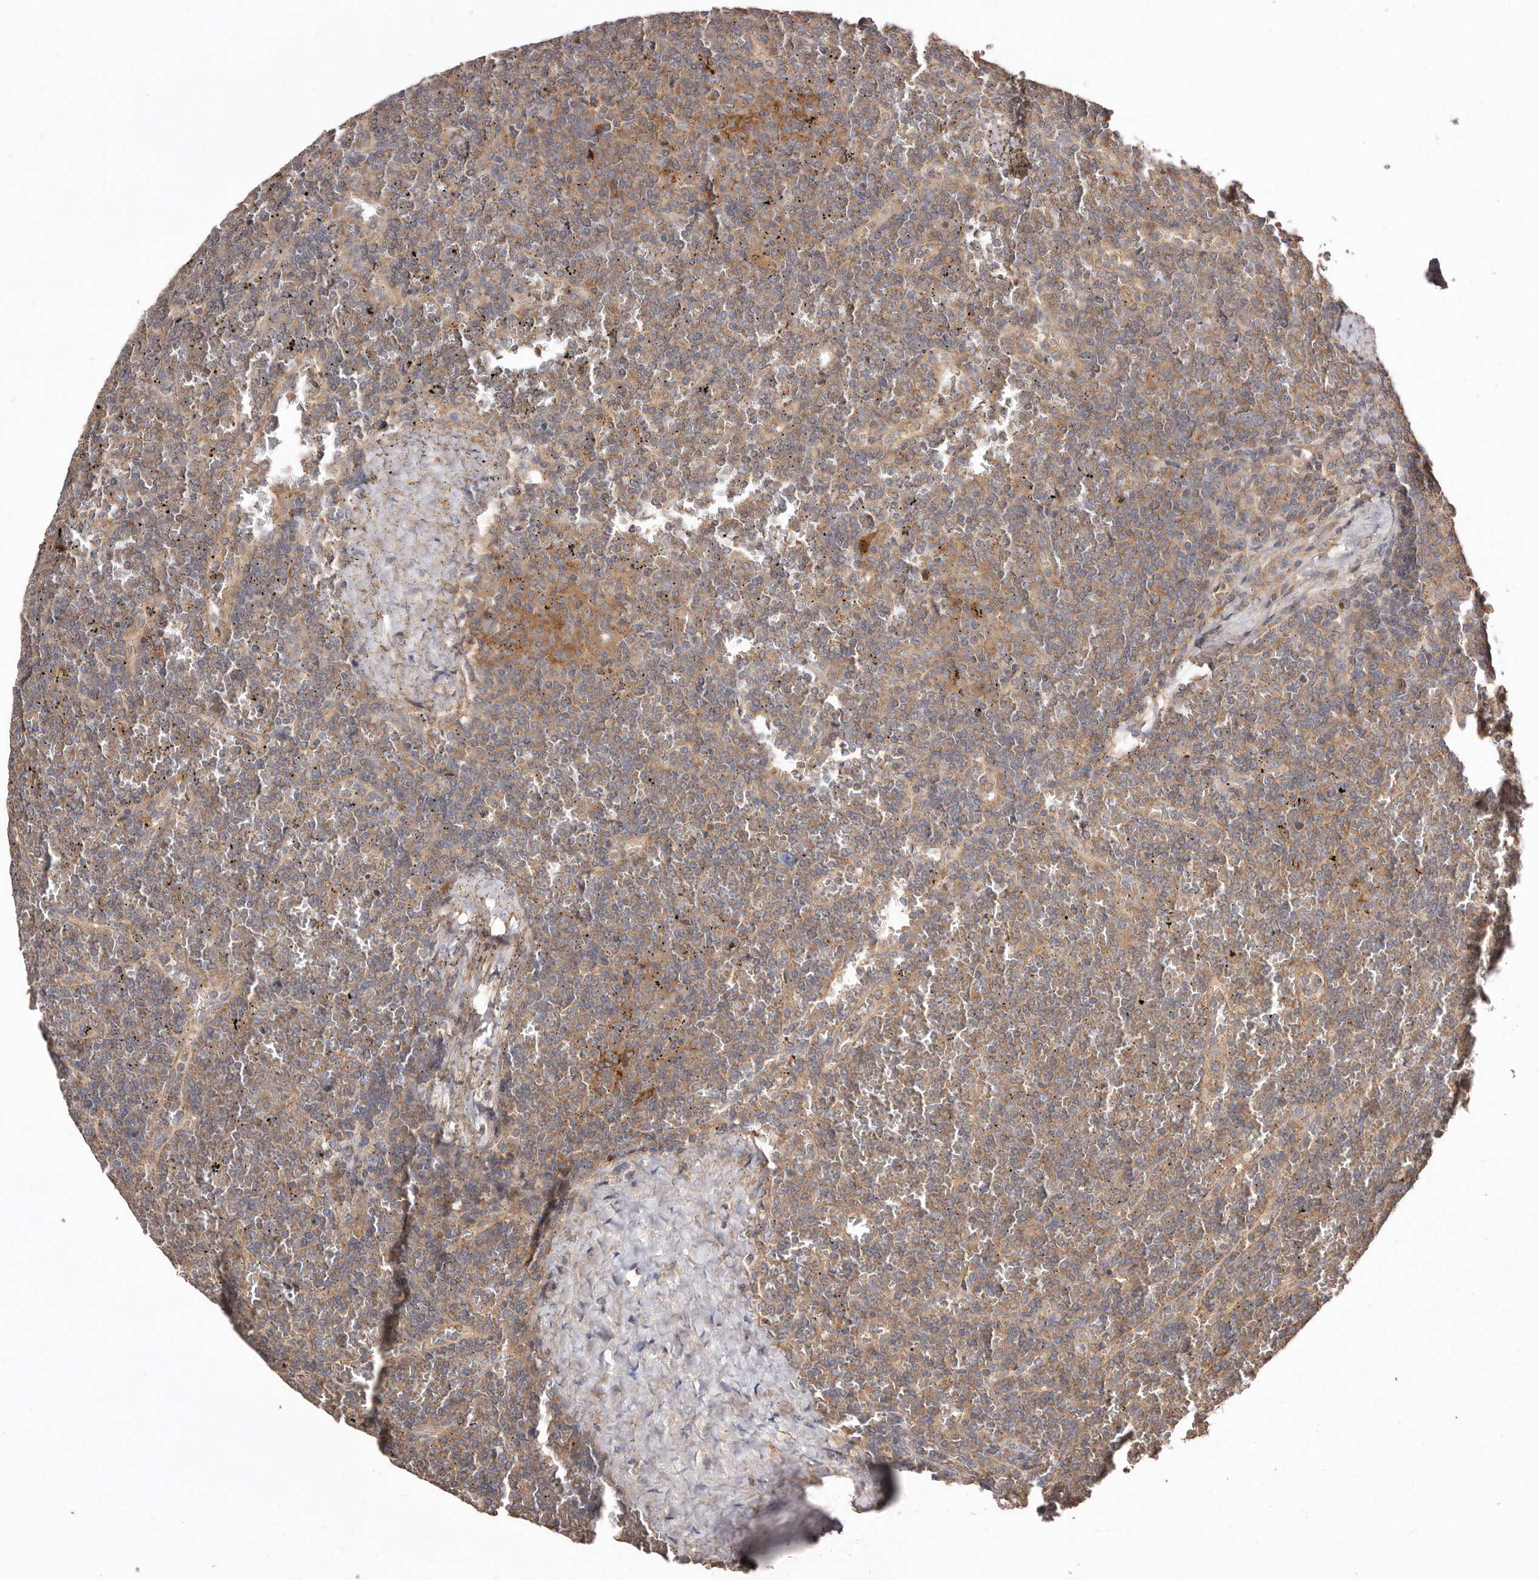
{"staining": {"intensity": "weak", "quantity": "25%-75%", "location": "cytoplasmic/membranous"}, "tissue": "lymphoma", "cell_type": "Tumor cells", "image_type": "cancer", "snomed": [{"axis": "morphology", "description": "Malignant lymphoma, non-Hodgkin's type, Low grade"}, {"axis": "topography", "description": "Spleen"}], "caption": "Immunohistochemical staining of human low-grade malignant lymphoma, non-Hodgkin's type reveals low levels of weak cytoplasmic/membranous expression in approximately 25%-75% of tumor cells.", "gene": "RWDD1", "patient": {"sex": "female", "age": 19}}